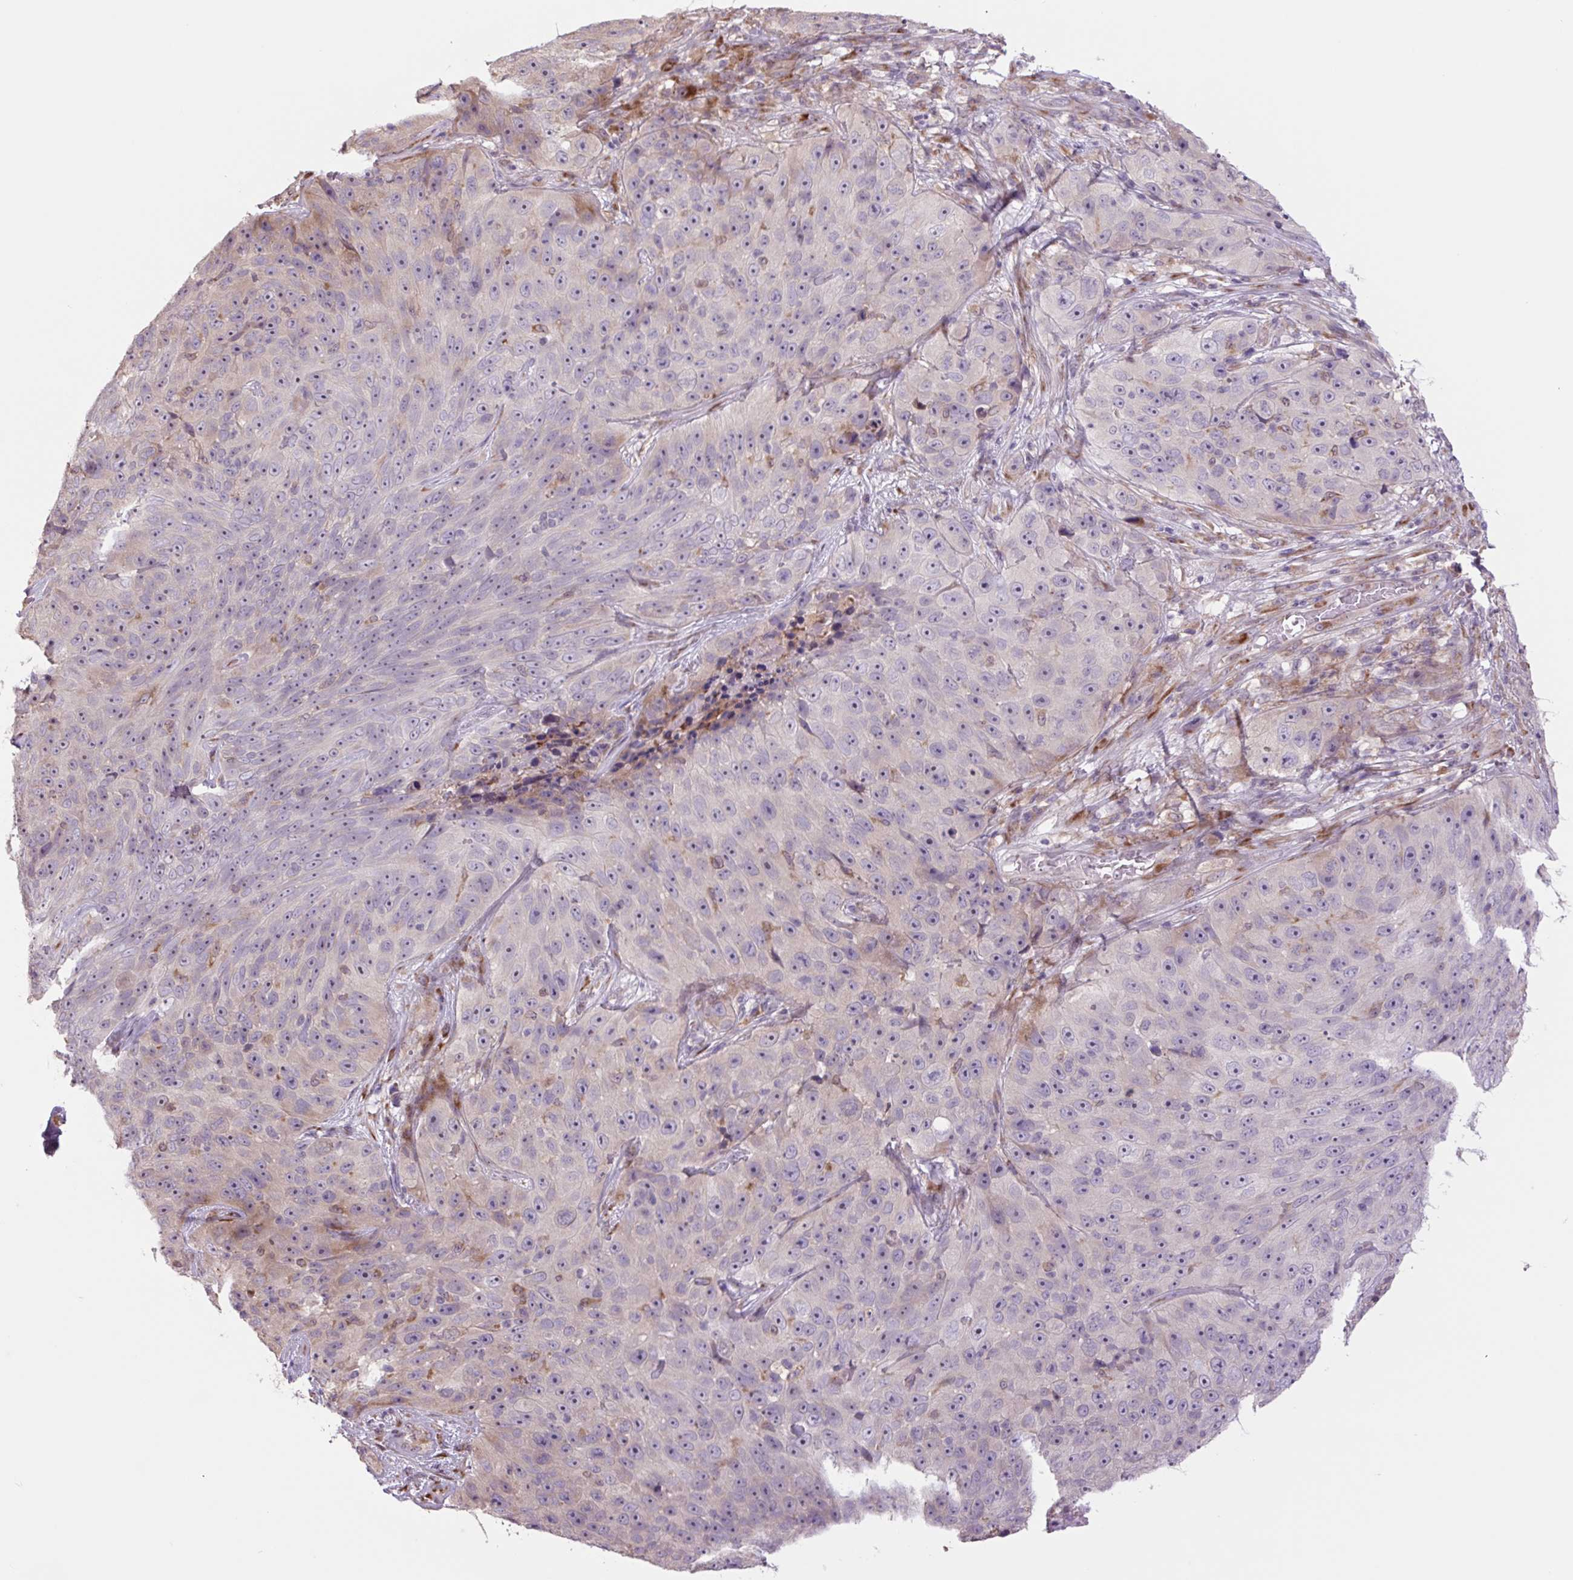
{"staining": {"intensity": "negative", "quantity": "none", "location": "none"}, "tissue": "skin cancer", "cell_type": "Tumor cells", "image_type": "cancer", "snomed": [{"axis": "morphology", "description": "Squamous cell carcinoma, NOS"}, {"axis": "topography", "description": "Skin"}], "caption": "Tumor cells show no significant protein staining in skin squamous cell carcinoma.", "gene": "PLA2G4A", "patient": {"sex": "female", "age": 87}}